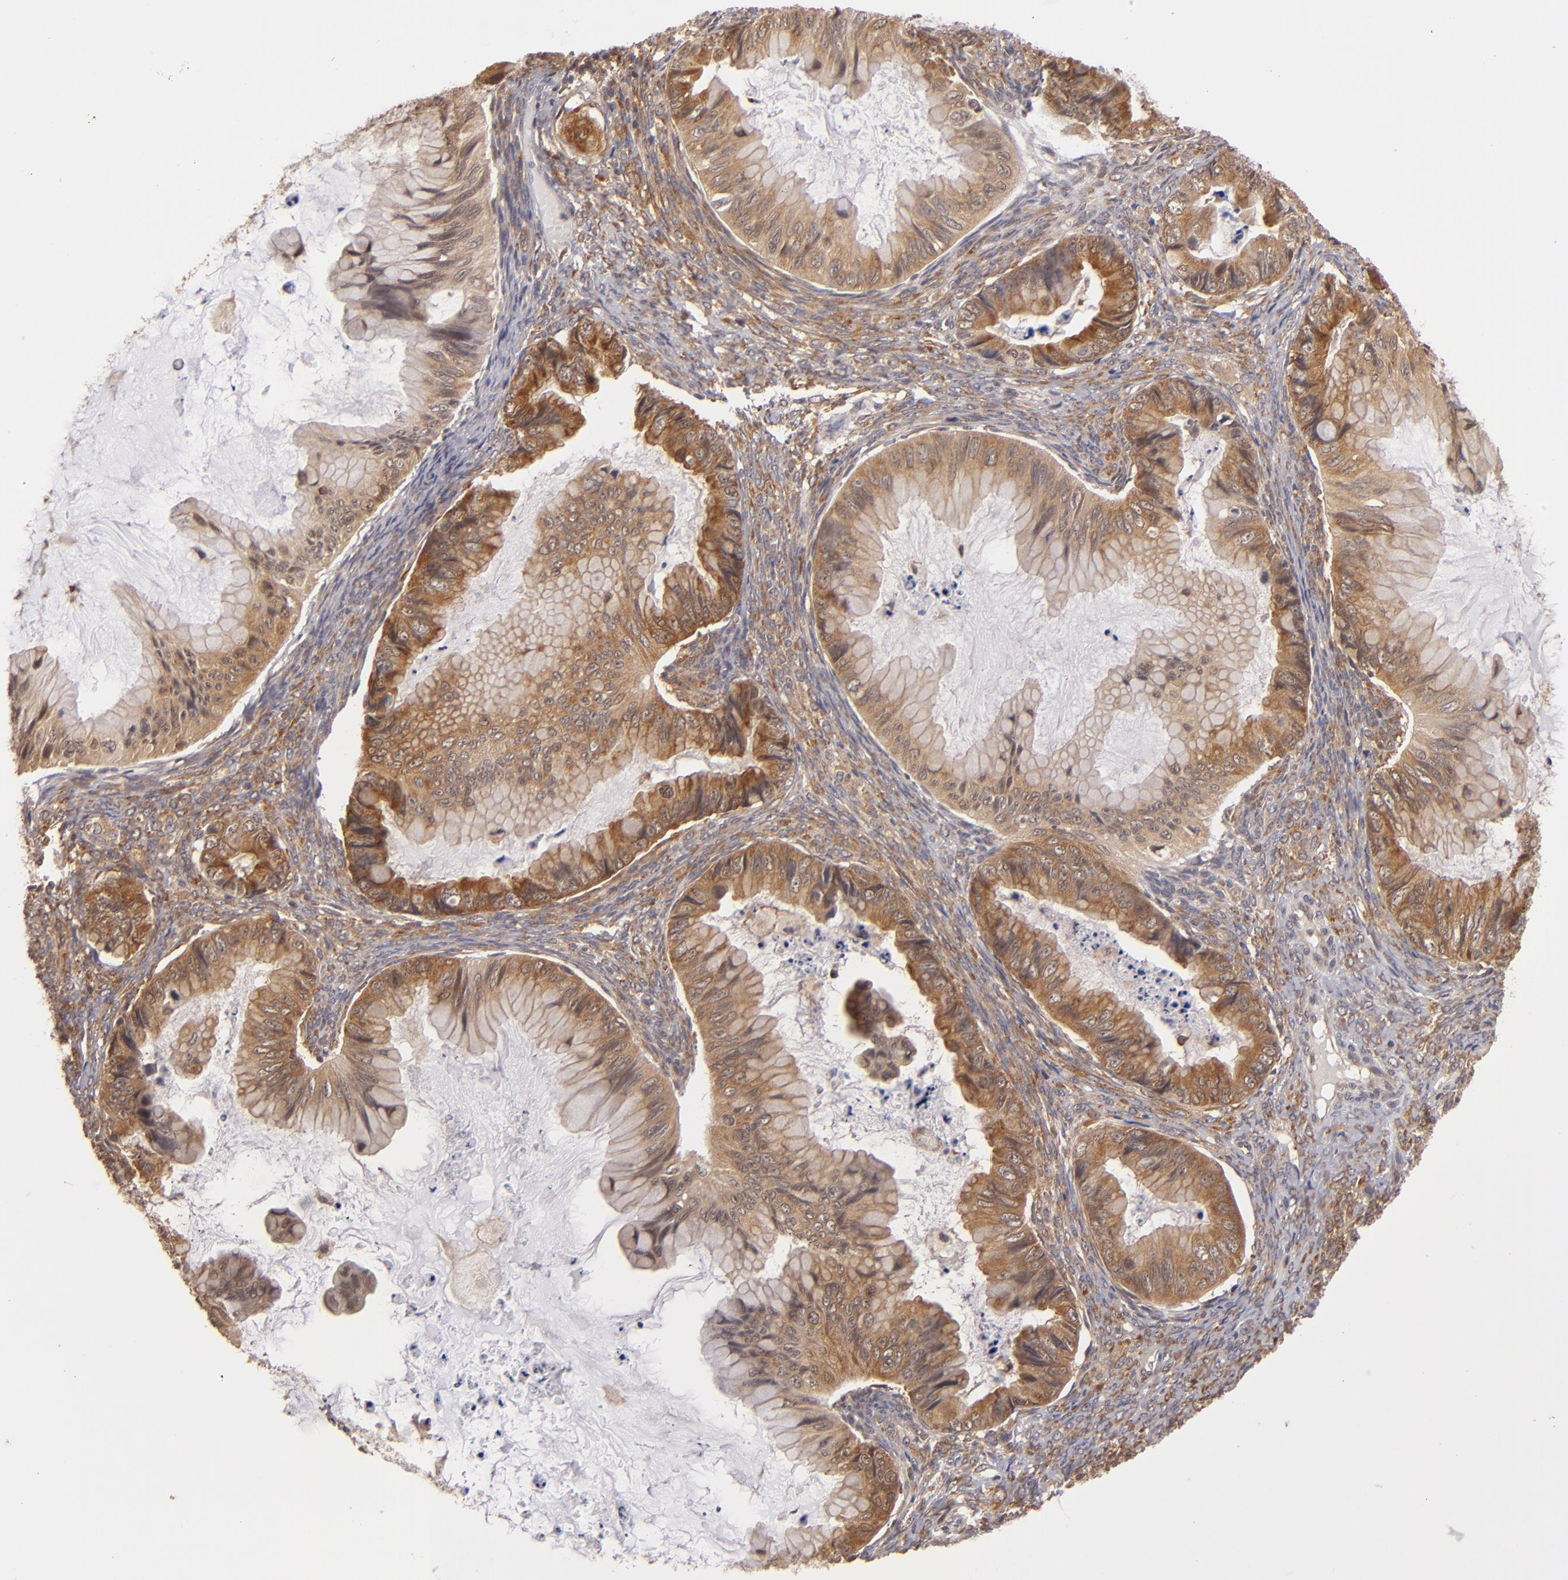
{"staining": {"intensity": "moderate", "quantity": ">75%", "location": "cytoplasmic/membranous"}, "tissue": "ovarian cancer", "cell_type": "Tumor cells", "image_type": "cancer", "snomed": [{"axis": "morphology", "description": "Cystadenocarcinoma, mucinous, NOS"}, {"axis": "topography", "description": "Ovary"}], "caption": "An image showing moderate cytoplasmic/membranous positivity in approximately >75% of tumor cells in ovarian mucinous cystadenocarcinoma, as visualized by brown immunohistochemical staining.", "gene": "MAPK3", "patient": {"sex": "female", "age": 36}}